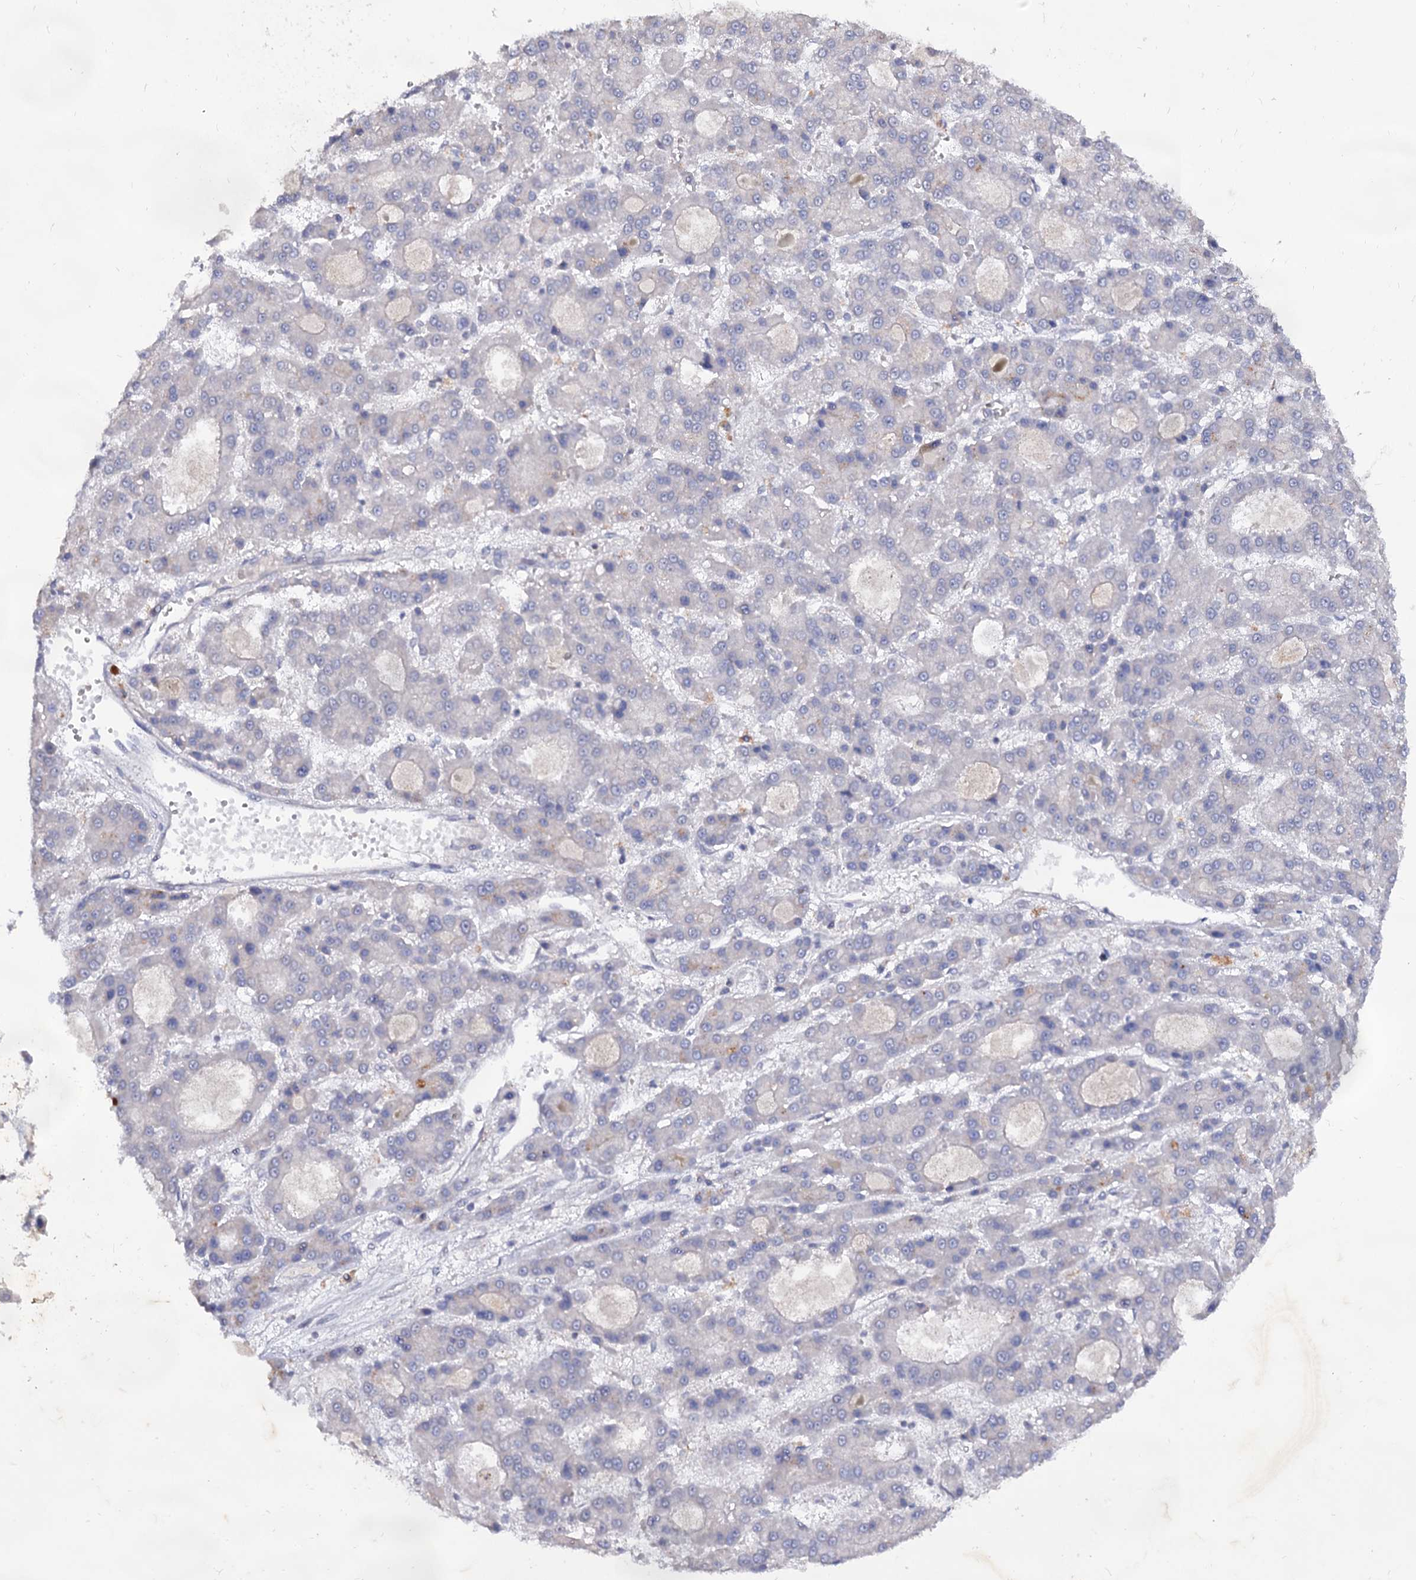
{"staining": {"intensity": "negative", "quantity": "none", "location": "none"}, "tissue": "liver cancer", "cell_type": "Tumor cells", "image_type": "cancer", "snomed": [{"axis": "morphology", "description": "Carcinoma, Hepatocellular, NOS"}, {"axis": "topography", "description": "Liver"}], "caption": "Liver cancer was stained to show a protein in brown. There is no significant staining in tumor cells.", "gene": "ARFIP2", "patient": {"sex": "male", "age": 70}}